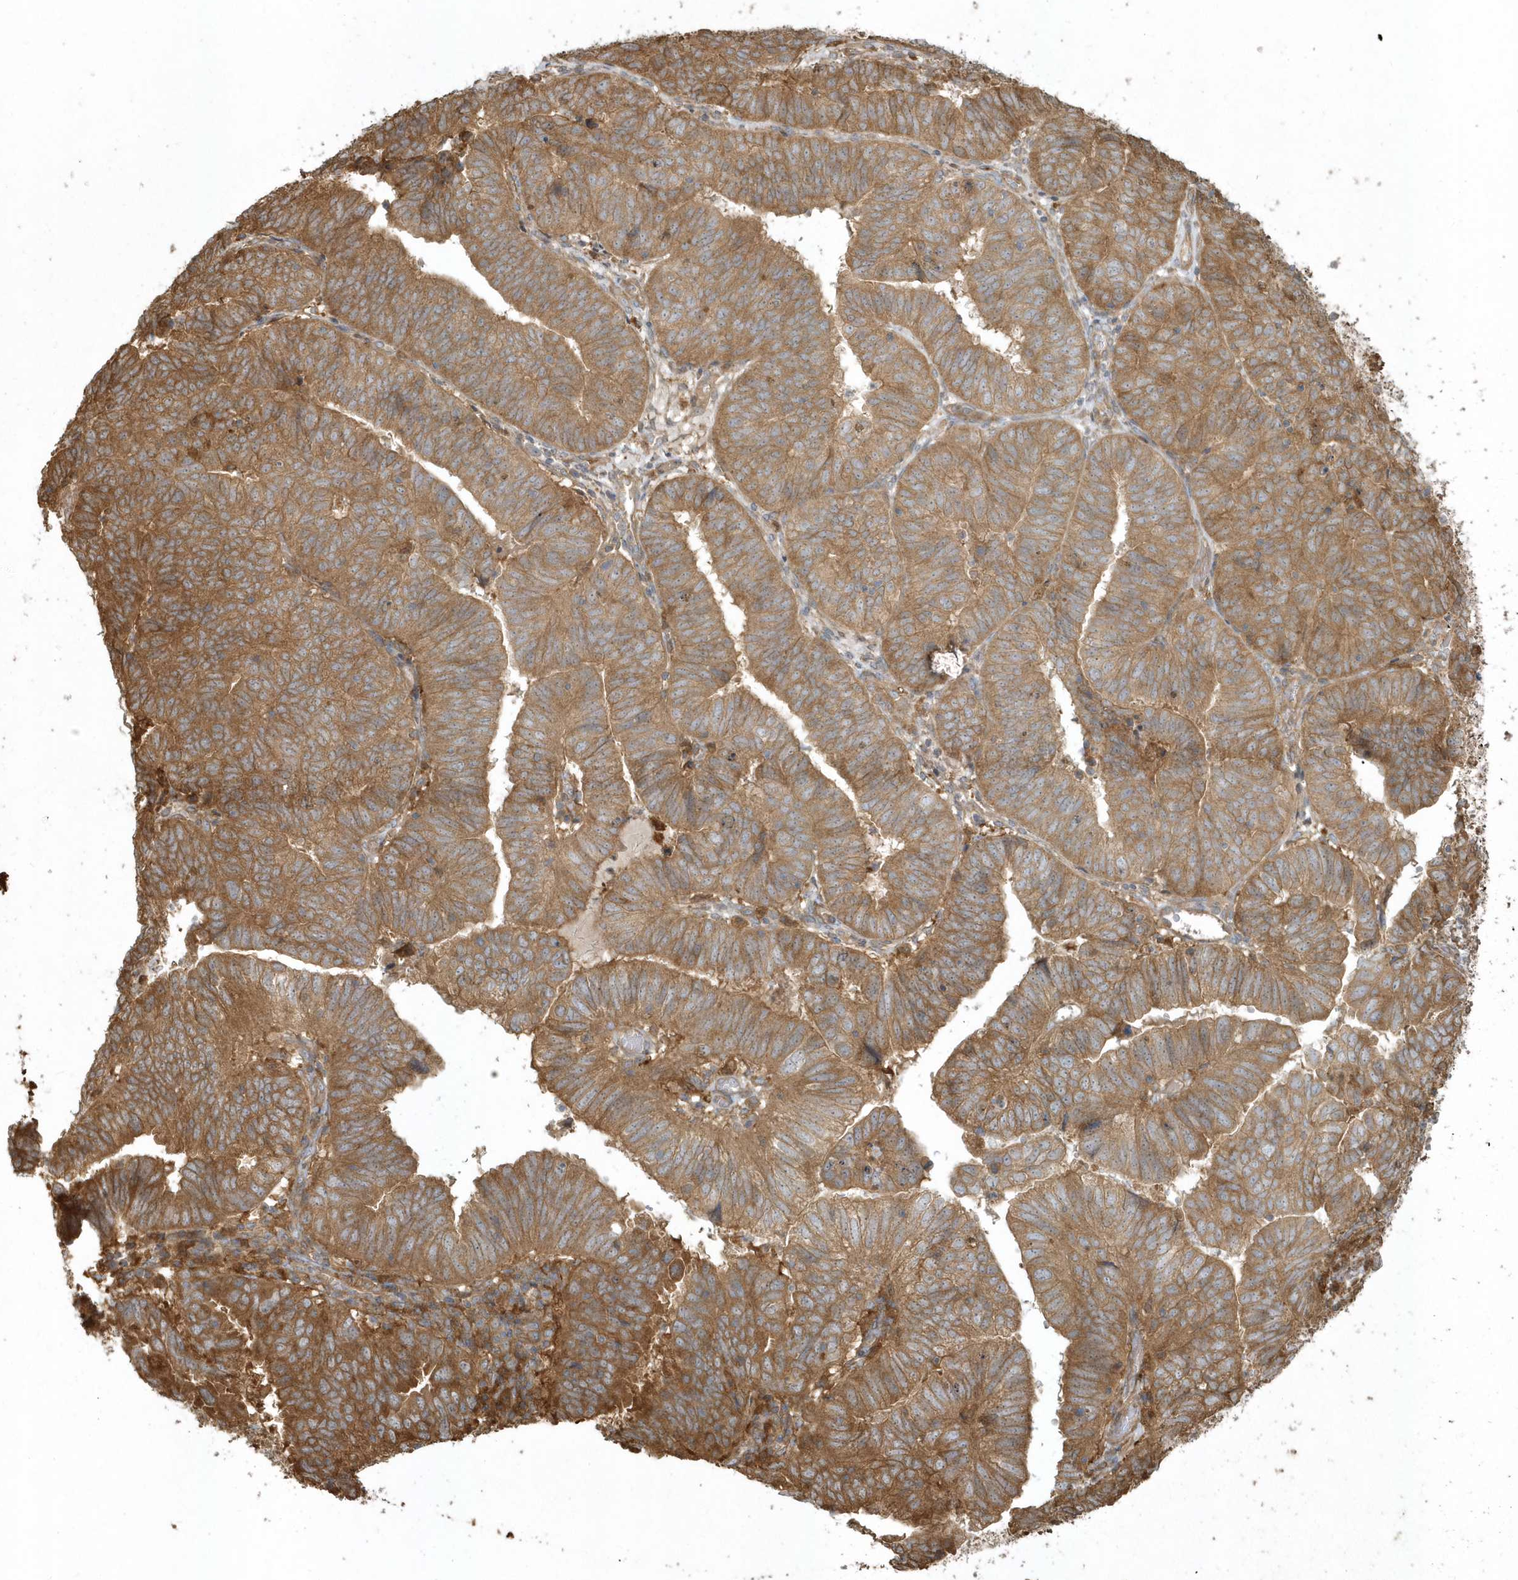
{"staining": {"intensity": "moderate", "quantity": ">75%", "location": "cytoplasmic/membranous"}, "tissue": "endometrial cancer", "cell_type": "Tumor cells", "image_type": "cancer", "snomed": [{"axis": "morphology", "description": "Adenocarcinoma, NOS"}, {"axis": "topography", "description": "Uterus"}], "caption": "This is an image of immunohistochemistry staining of adenocarcinoma (endometrial), which shows moderate staining in the cytoplasmic/membranous of tumor cells.", "gene": "HNMT", "patient": {"sex": "female", "age": 77}}